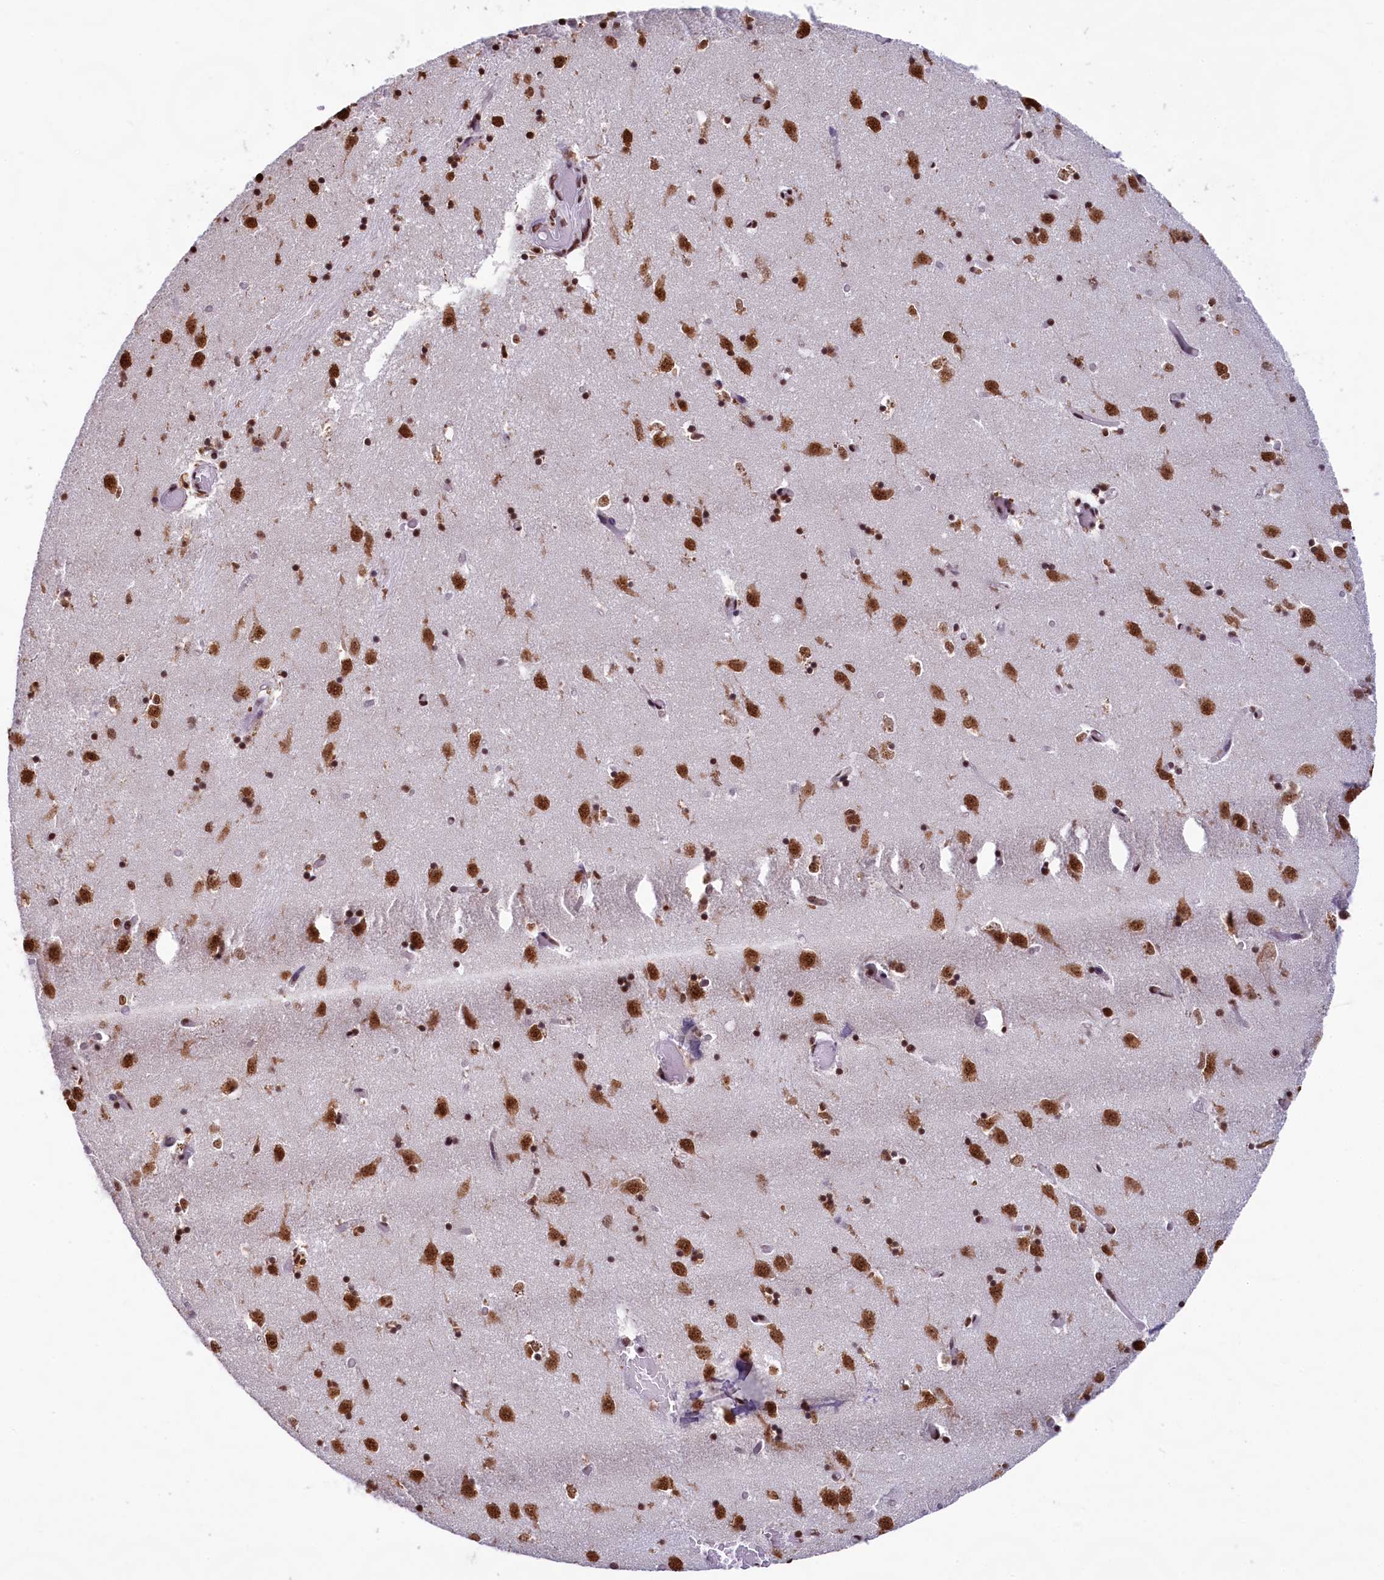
{"staining": {"intensity": "strong", "quantity": ">75%", "location": "cytoplasmic/membranous,nuclear"}, "tissue": "caudate", "cell_type": "Glial cells", "image_type": "normal", "snomed": [{"axis": "morphology", "description": "Normal tissue, NOS"}, {"axis": "topography", "description": "Lateral ventricle wall"}], "caption": "This micrograph reveals immunohistochemistry staining of normal human caudate, with high strong cytoplasmic/membranous,nuclear staining in approximately >75% of glial cells.", "gene": "SNRPD2", "patient": {"sex": "male", "age": 70}}